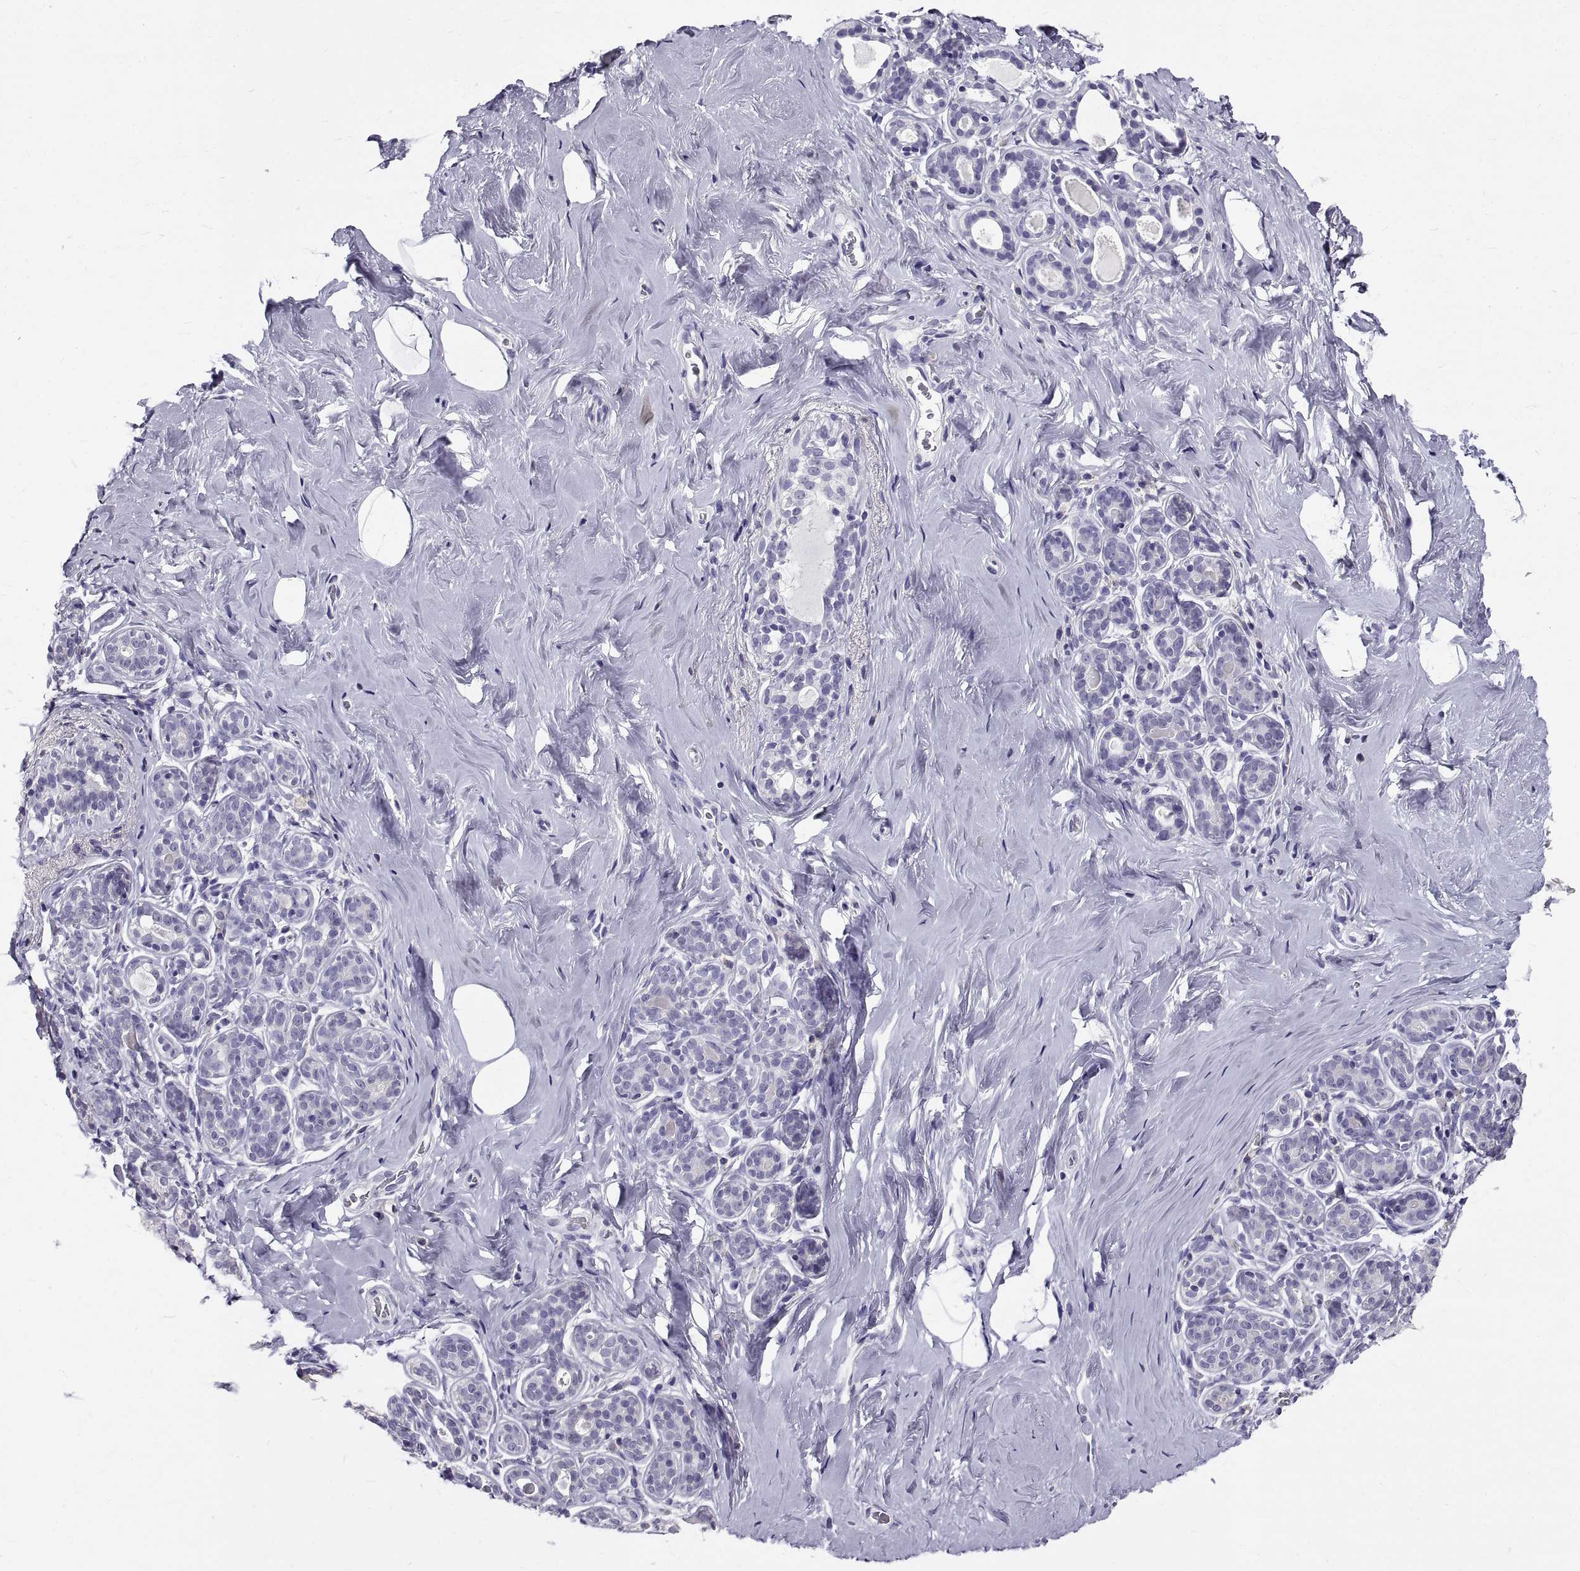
{"staining": {"intensity": "negative", "quantity": "none", "location": "none"}, "tissue": "breast", "cell_type": "Adipocytes", "image_type": "normal", "snomed": [{"axis": "morphology", "description": "Normal tissue, NOS"}, {"axis": "topography", "description": "Skin"}, {"axis": "topography", "description": "Breast"}], "caption": "Micrograph shows no significant protein staining in adipocytes of normal breast.", "gene": "GNG12", "patient": {"sex": "female", "age": 43}}